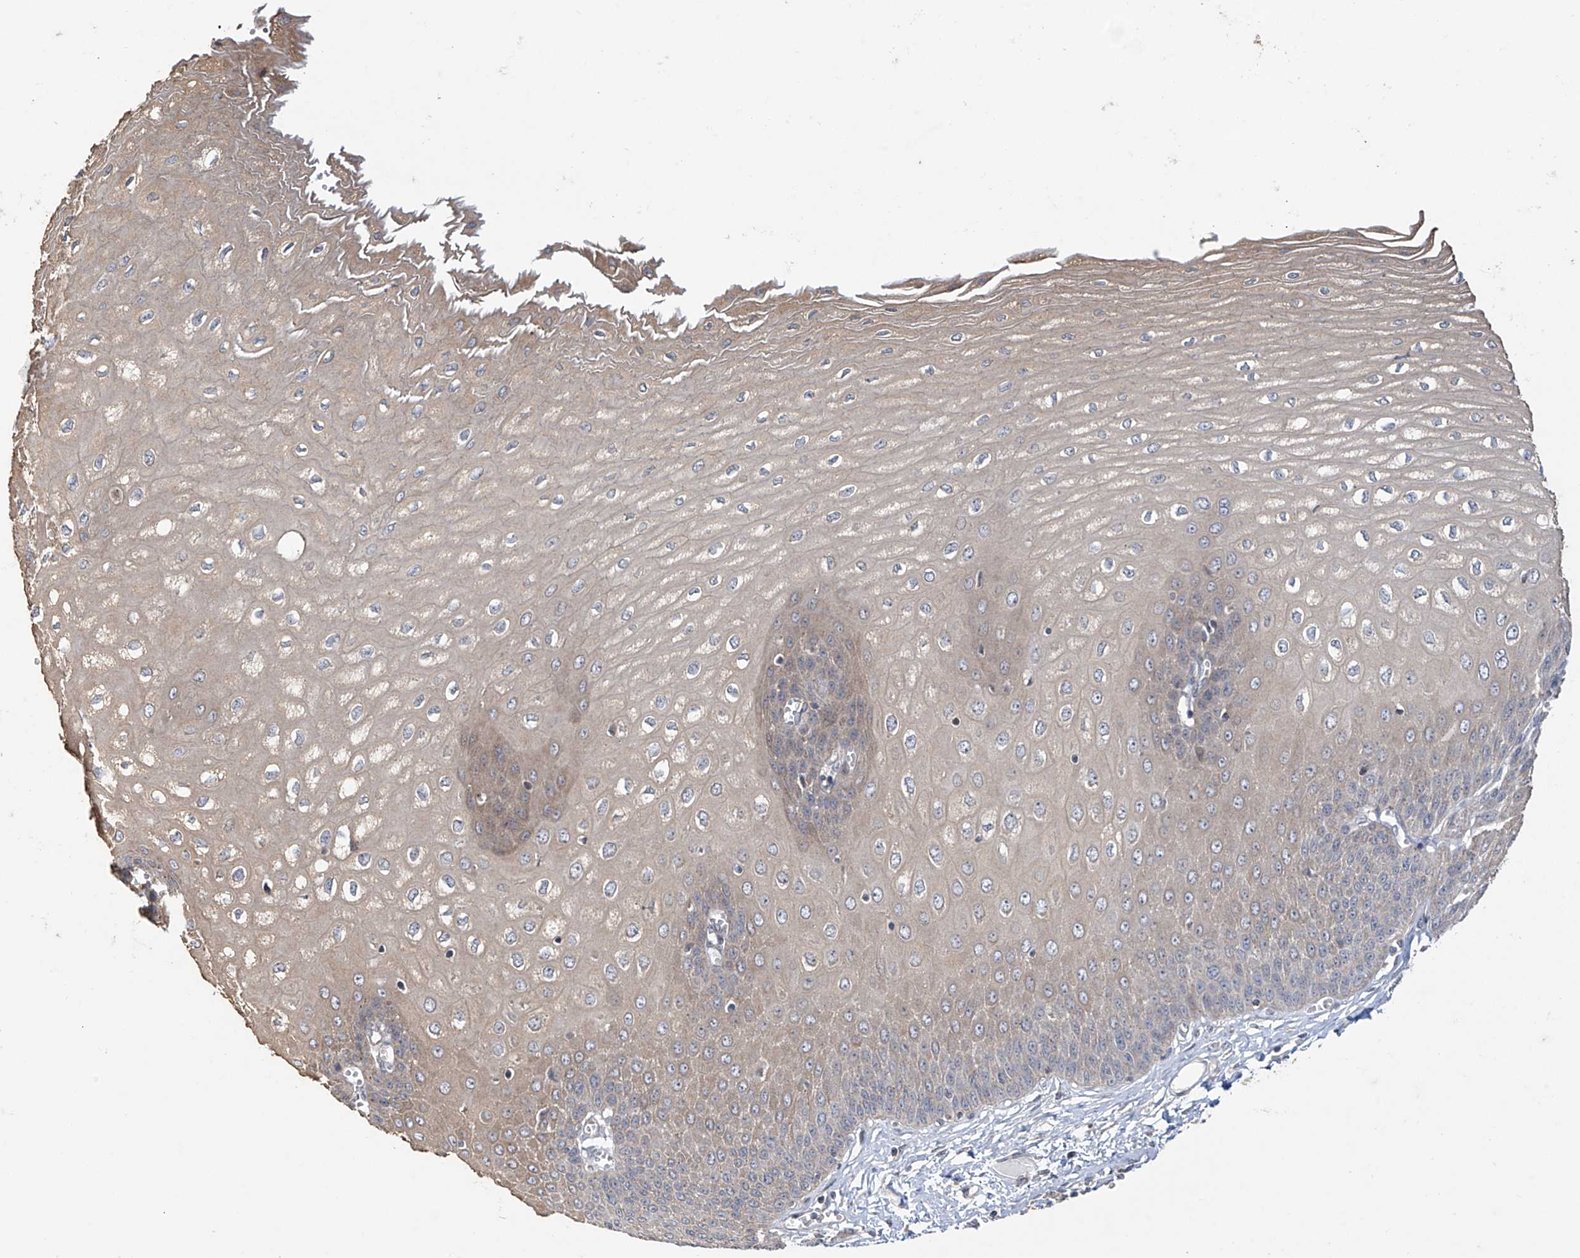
{"staining": {"intensity": "moderate", "quantity": "25%-75%", "location": "cytoplasmic/membranous"}, "tissue": "esophagus", "cell_type": "Squamous epithelial cells", "image_type": "normal", "snomed": [{"axis": "morphology", "description": "Normal tissue, NOS"}, {"axis": "topography", "description": "Esophagus"}], "caption": "Immunohistochemical staining of normal human esophagus displays 25%-75% levels of moderate cytoplasmic/membranous protein expression in about 25%-75% of squamous epithelial cells.", "gene": "TRIM60", "patient": {"sex": "male", "age": 60}}